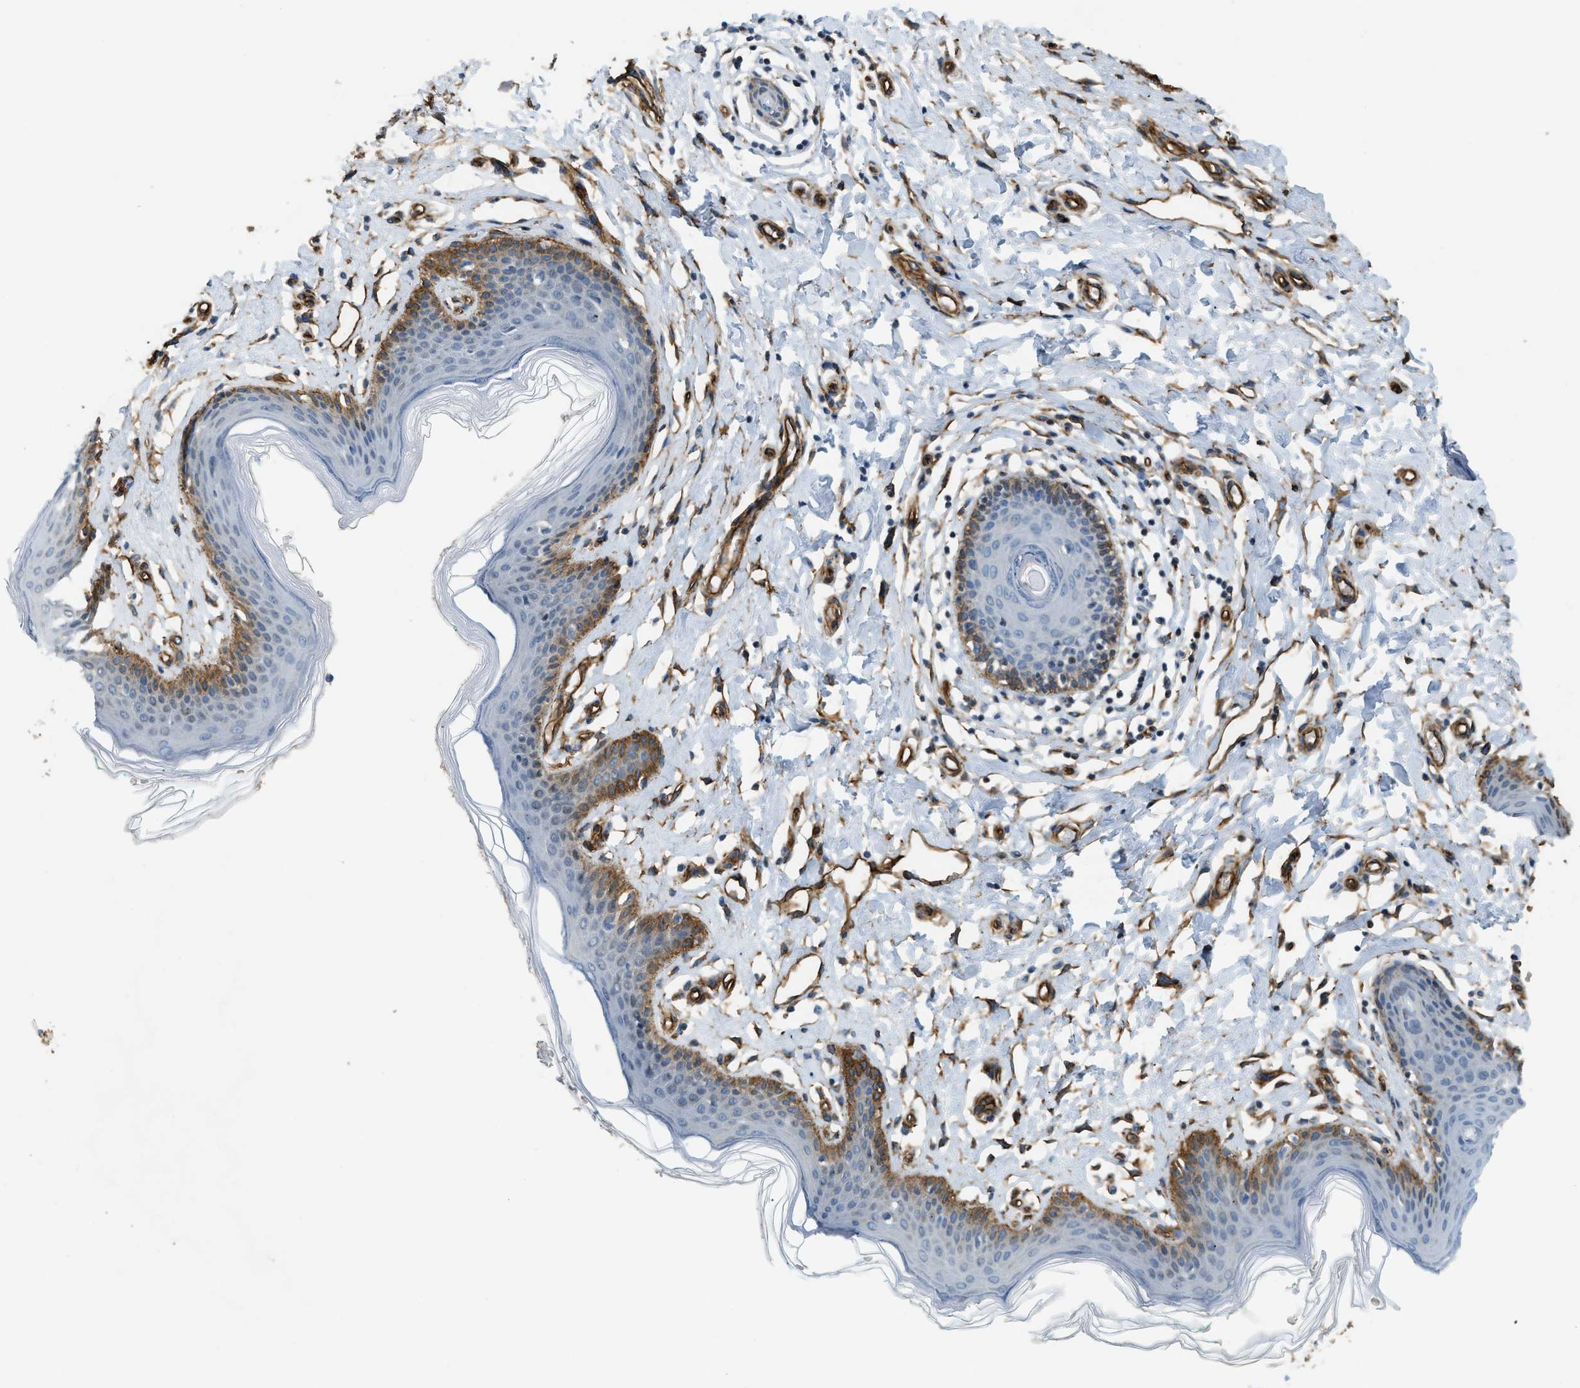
{"staining": {"intensity": "moderate", "quantity": "25%-75%", "location": "cytoplasmic/membranous"}, "tissue": "skin", "cell_type": "Epidermal cells", "image_type": "normal", "snomed": [{"axis": "morphology", "description": "Normal tissue, NOS"}, {"axis": "topography", "description": "Vulva"}], "caption": "This micrograph exhibits immunohistochemistry (IHC) staining of benign human skin, with medium moderate cytoplasmic/membranous positivity in approximately 25%-75% of epidermal cells.", "gene": "TMEM43", "patient": {"sex": "female", "age": 66}}